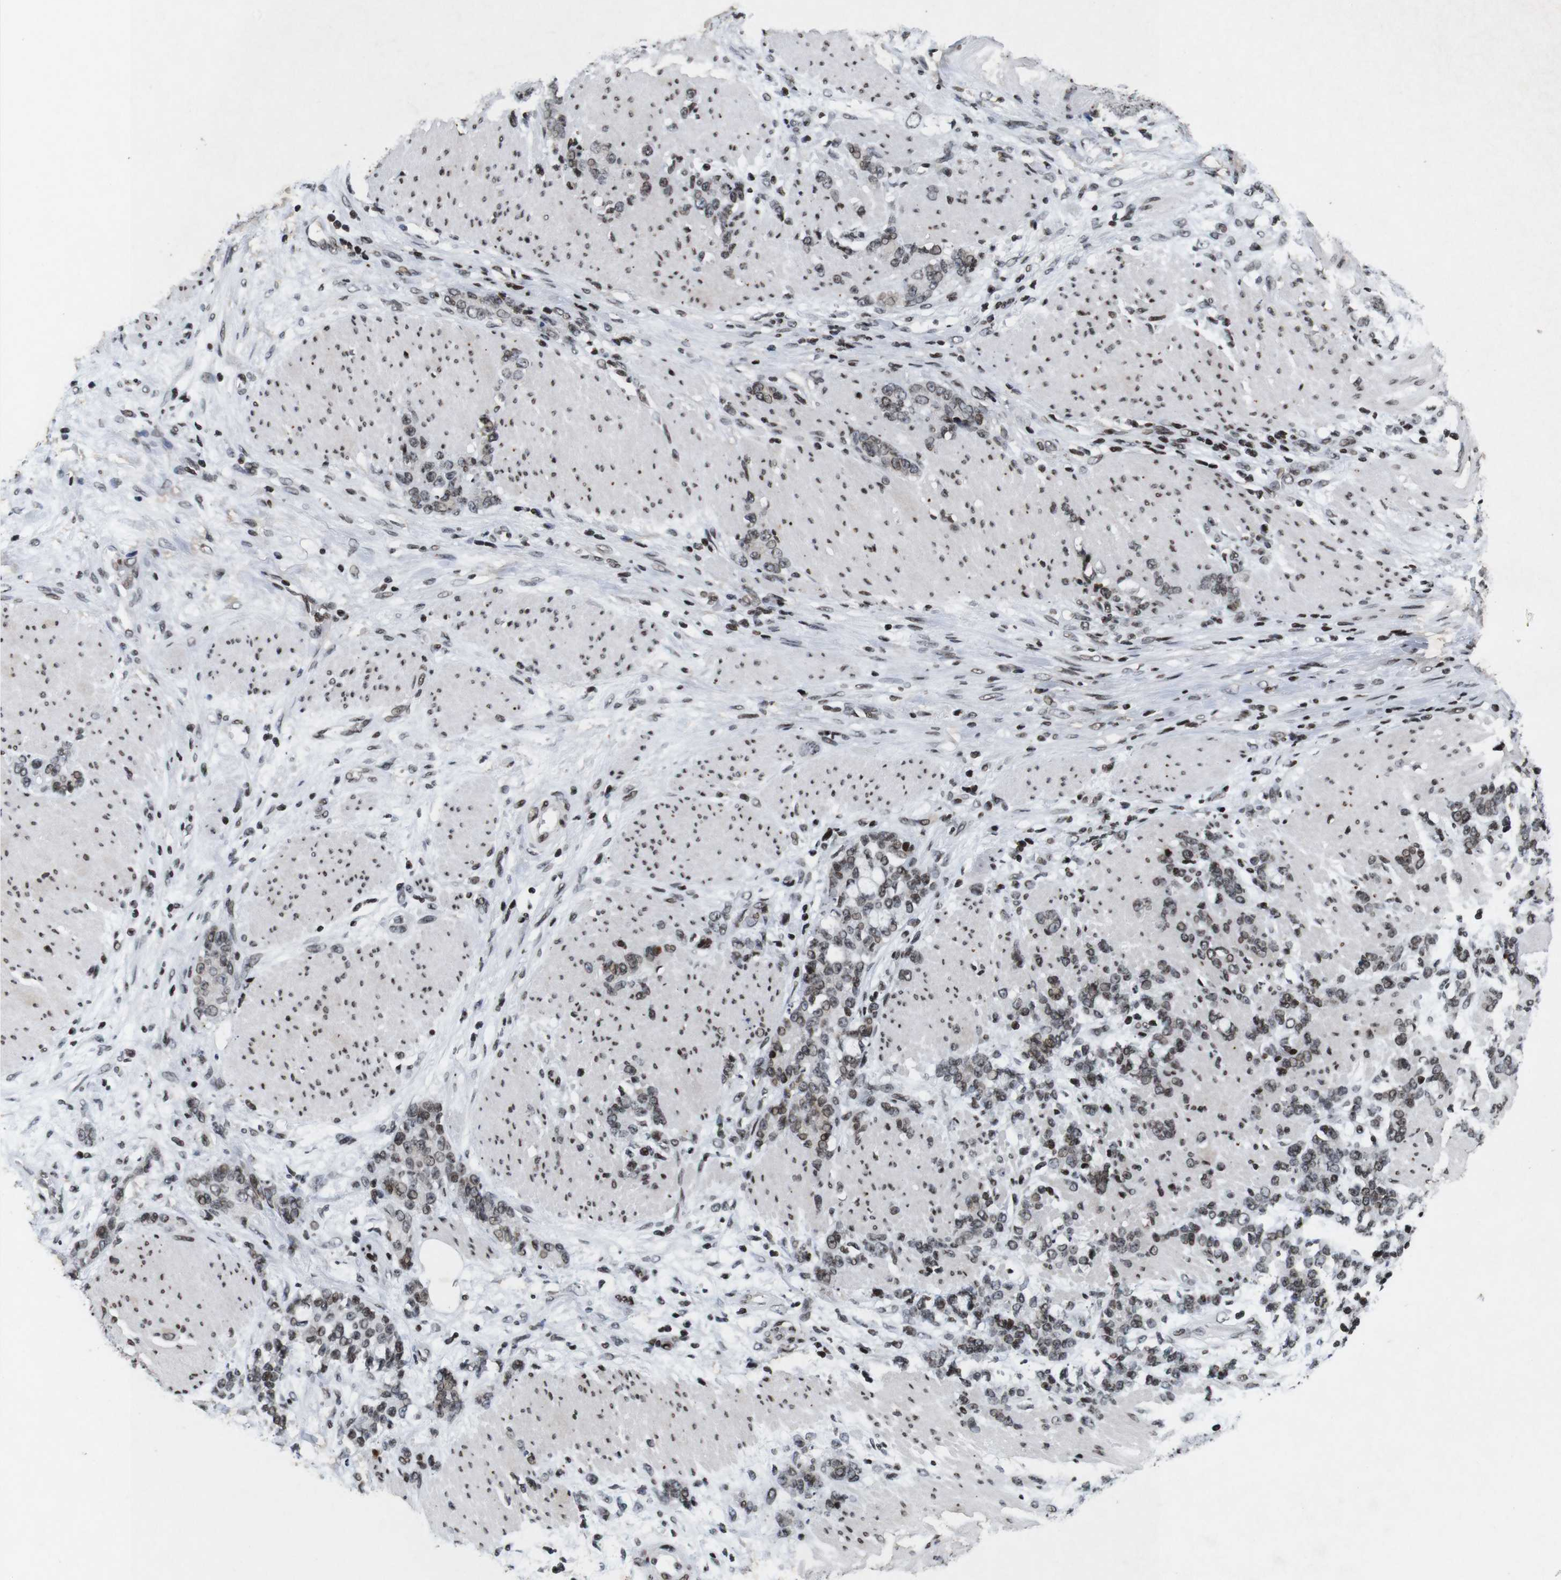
{"staining": {"intensity": "weak", "quantity": ">75%", "location": "nuclear"}, "tissue": "stomach cancer", "cell_type": "Tumor cells", "image_type": "cancer", "snomed": [{"axis": "morphology", "description": "Adenocarcinoma, NOS"}, {"axis": "topography", "description": "Stomach, lower"}], "caption": "IHC histopathology image of human adenocarcinoma (stomach) stained for a protein (brown), which shows low levels of weak nuclear staining in about >75% of tumor cells.", "gene": "MAGEH1", "patient": {"sex": "male", "age": 88}}